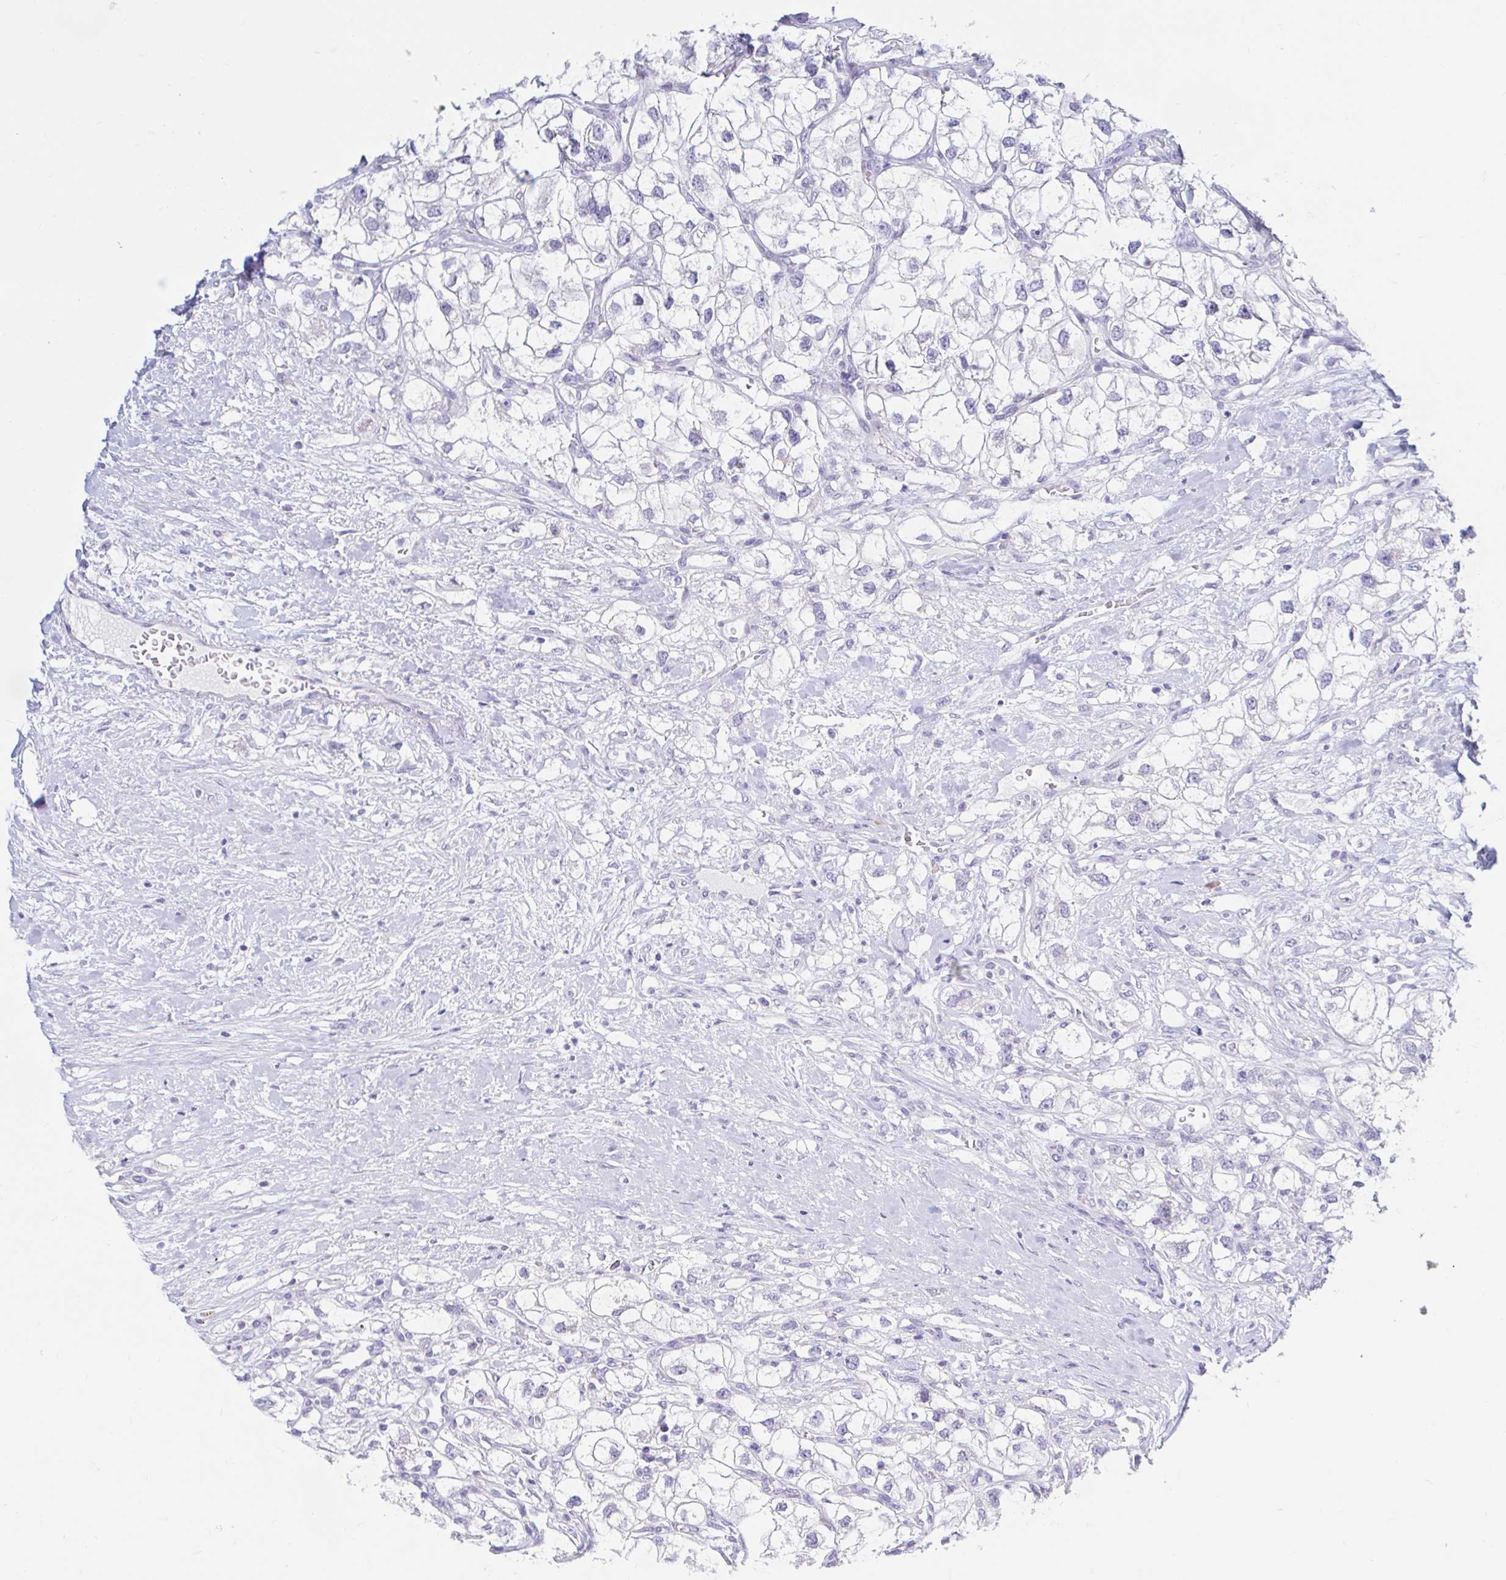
{"staining": {"intensity": "negative", "quantity": "none", "location": "none"}, "tissue": "renal cancer", "cell_type": "Tumor cells", "image_type": "cancer", "snomed": [{"axis": "morphology", "description": "Adenocarcinoma, NOS"}, {"axis": "topography", "description": "Kidney"}], "caption": "IHC photomicrograph of human adenocarcinoma (renal) stained for a protein (brown), which demonstrates no positivity in tumor cells.", "gene": "NBPF3", "patient": {"sex": "male", "age": 59}}